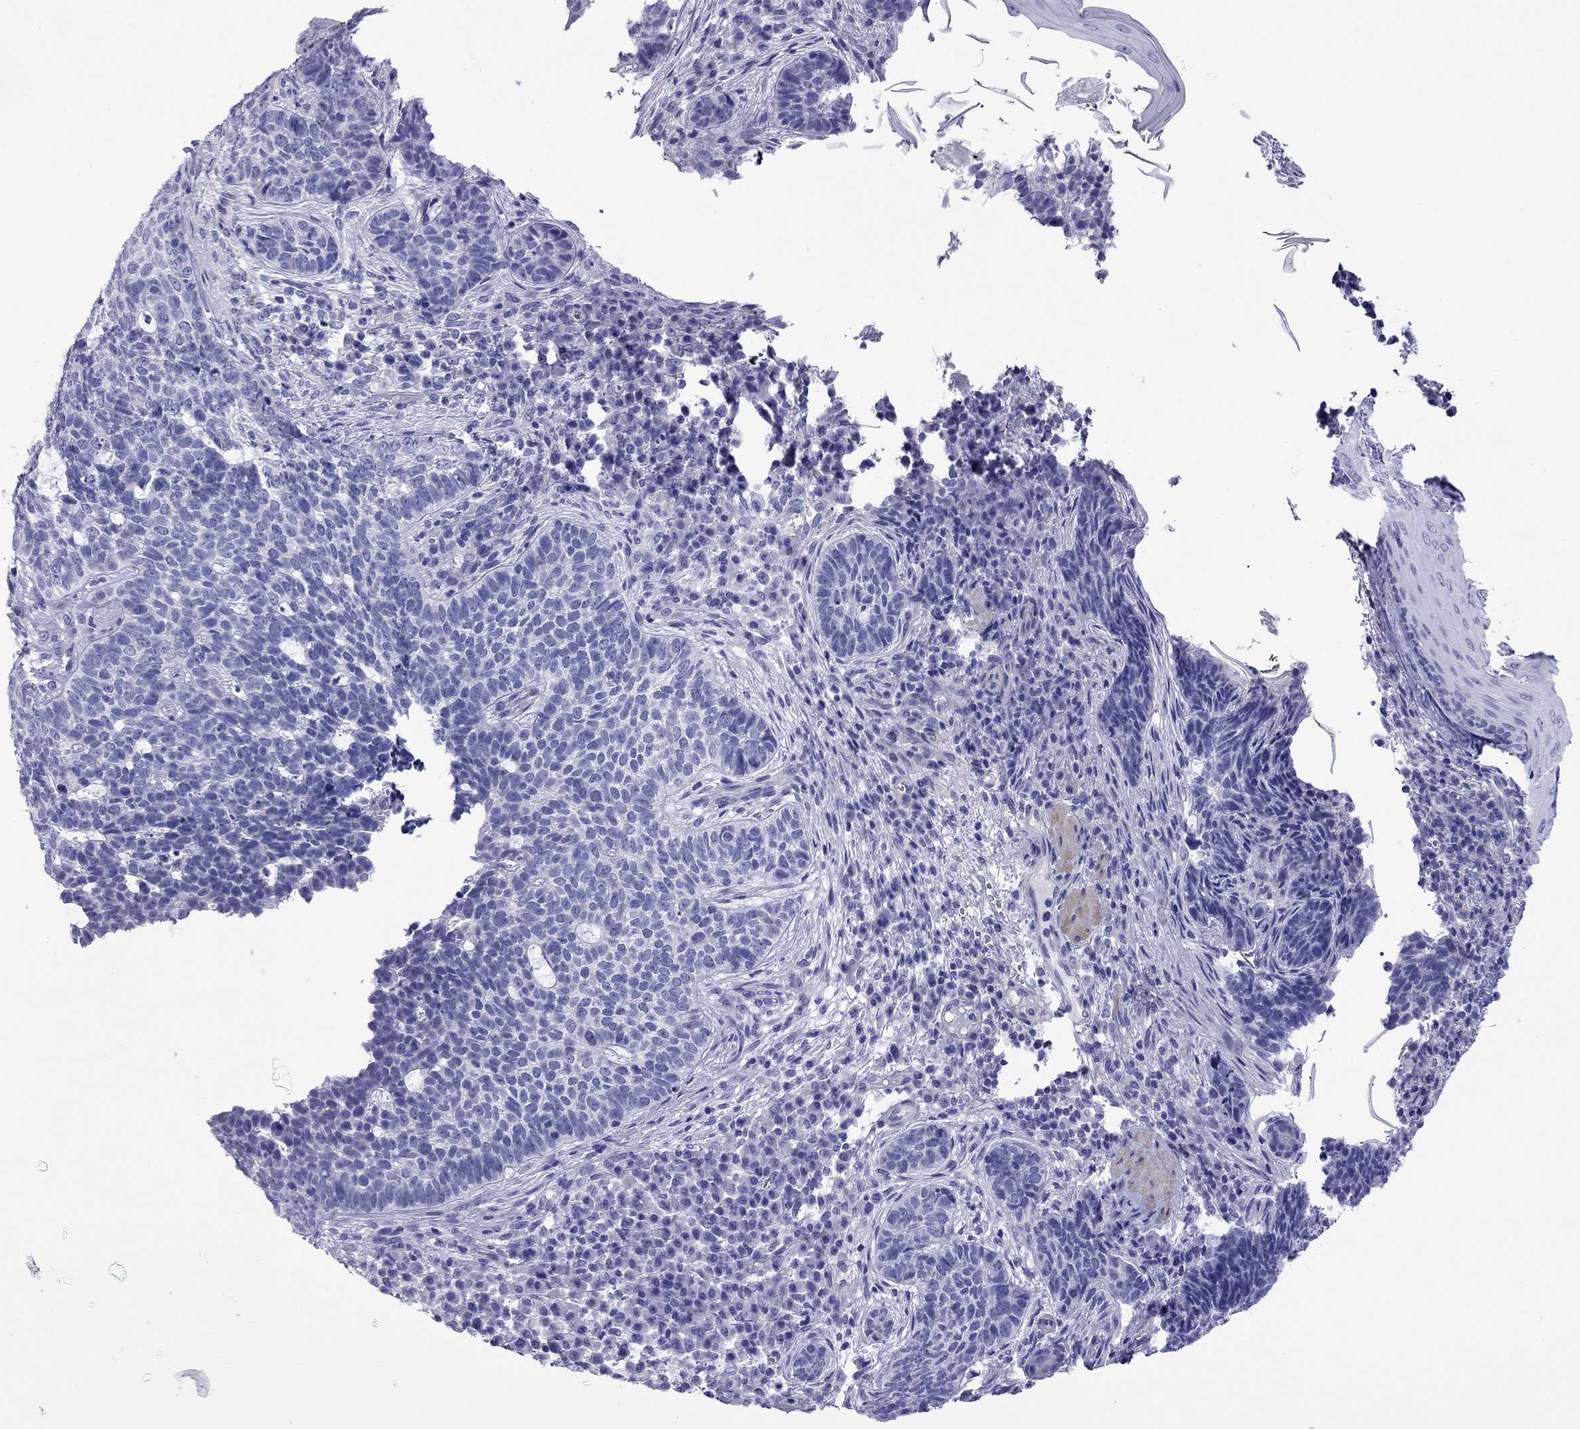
{"staining": {"intensity": "negative", "quantity": "none", "location": "none"}, "tissue": "skin cancer", "cell_type": "Tumor cells", "image_type": "cancer", "snomed": [{"axis": "morphology", "description": "Basal cell carcinoma"}, {"axis": "topography", "description": "Skin"}], "caption": "The histopathology image reveals no staining of tumor cells in skin cancer (basal cell carcinoma).", "gene": "KIAA2012", "patient": {"sex": "female", "age": 69}}